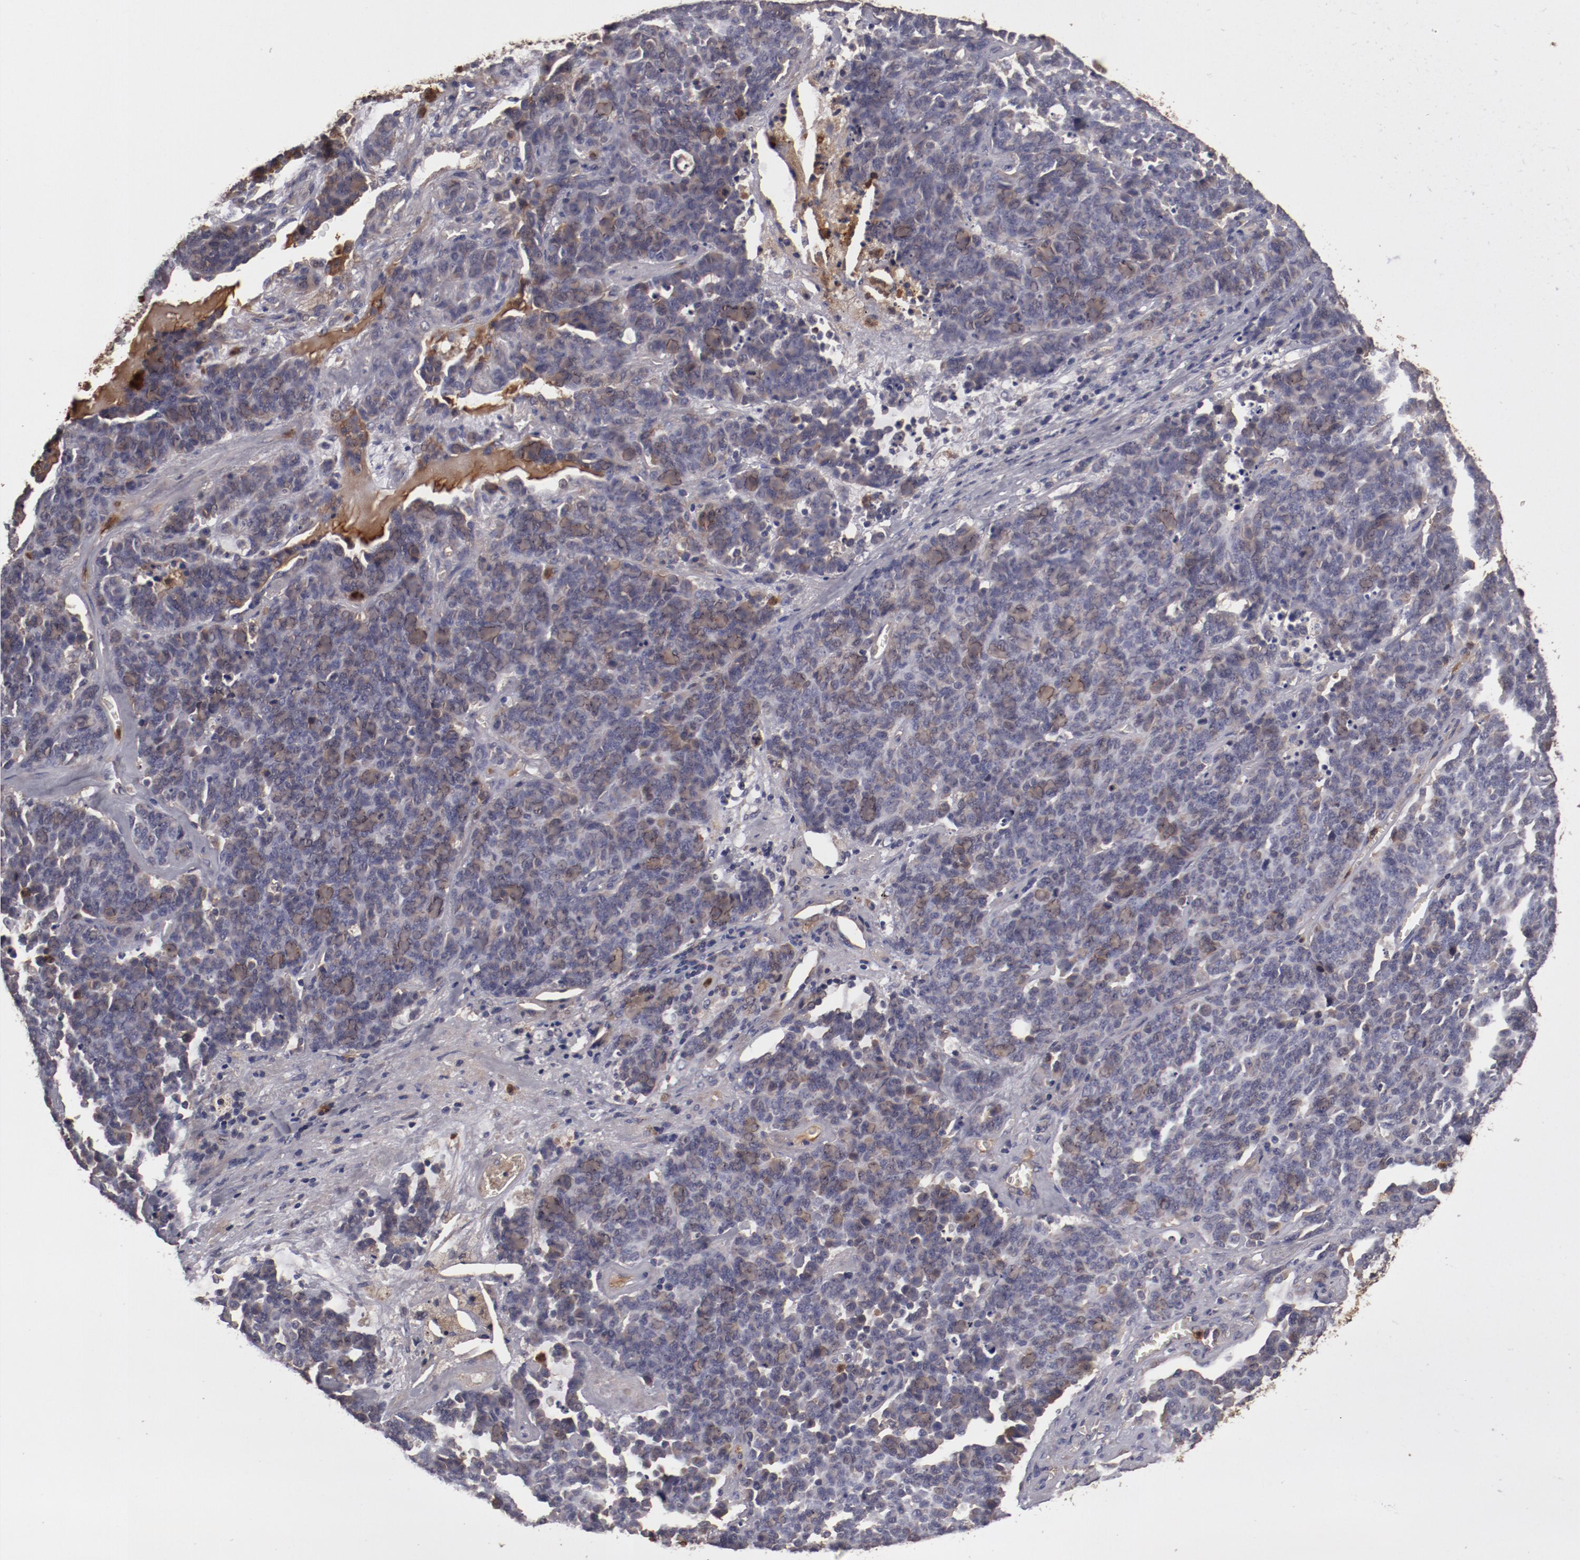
{"staining": {"intensity": "weak", "quantity": "<25%", "location": "cytoplasmic/membranous"}, "tissue": "lung cancer", "cell_type": "Tumor cells", "image_type": "cancer", "snomed": [{"axis": "morphology", "description": "Neoplasm, malignant, NOS"}, {"axis": "topography", "description": "Lung"}], "caption": "Micrograph shows no protein staining in tumor cells of lung cancer (neoplasm (malignant)) tissue.", "gene": "CP", "patient": {"sex": "female", "age": 58}}